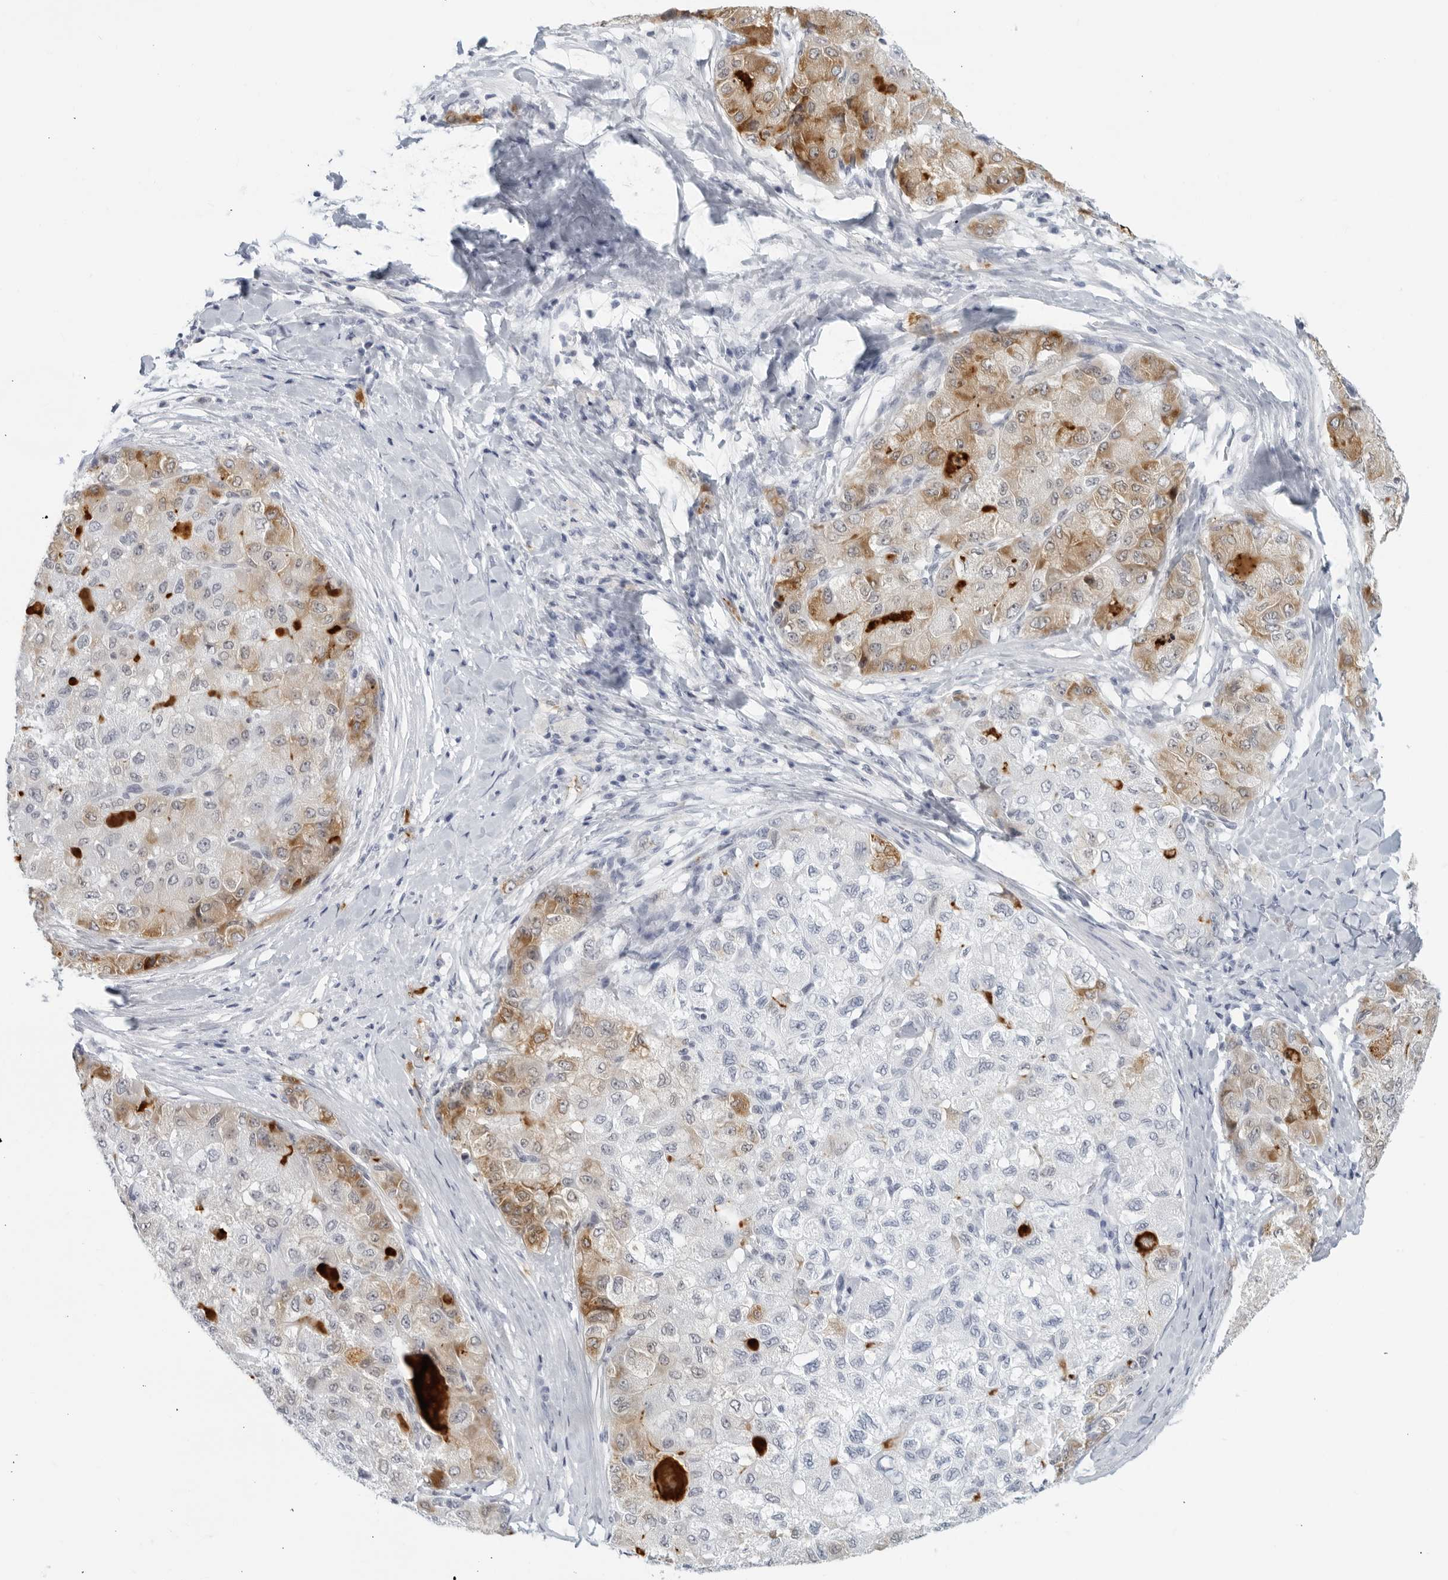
{"staining": {"intensity": "moderate", "quantity": "<25%", "location": "cytoplasmic/membranous"}, "tissue": "liver cancer", "cell_type": "Tumor cells", "image_type": "cancer", "snomed": [{"axis": "morphology", "description": "Carcinoma, Hepatocellular, NOS"}, {"axis": "topography", "description": "Liver"}], "caption": "A brown stain shows moderate cytoplasmic/membranous staining of a protein in human hepatocellular carcinoma (liver) tumor cells.", "gene": "FGG", "patient": {"sex": "male", "age": 80}}